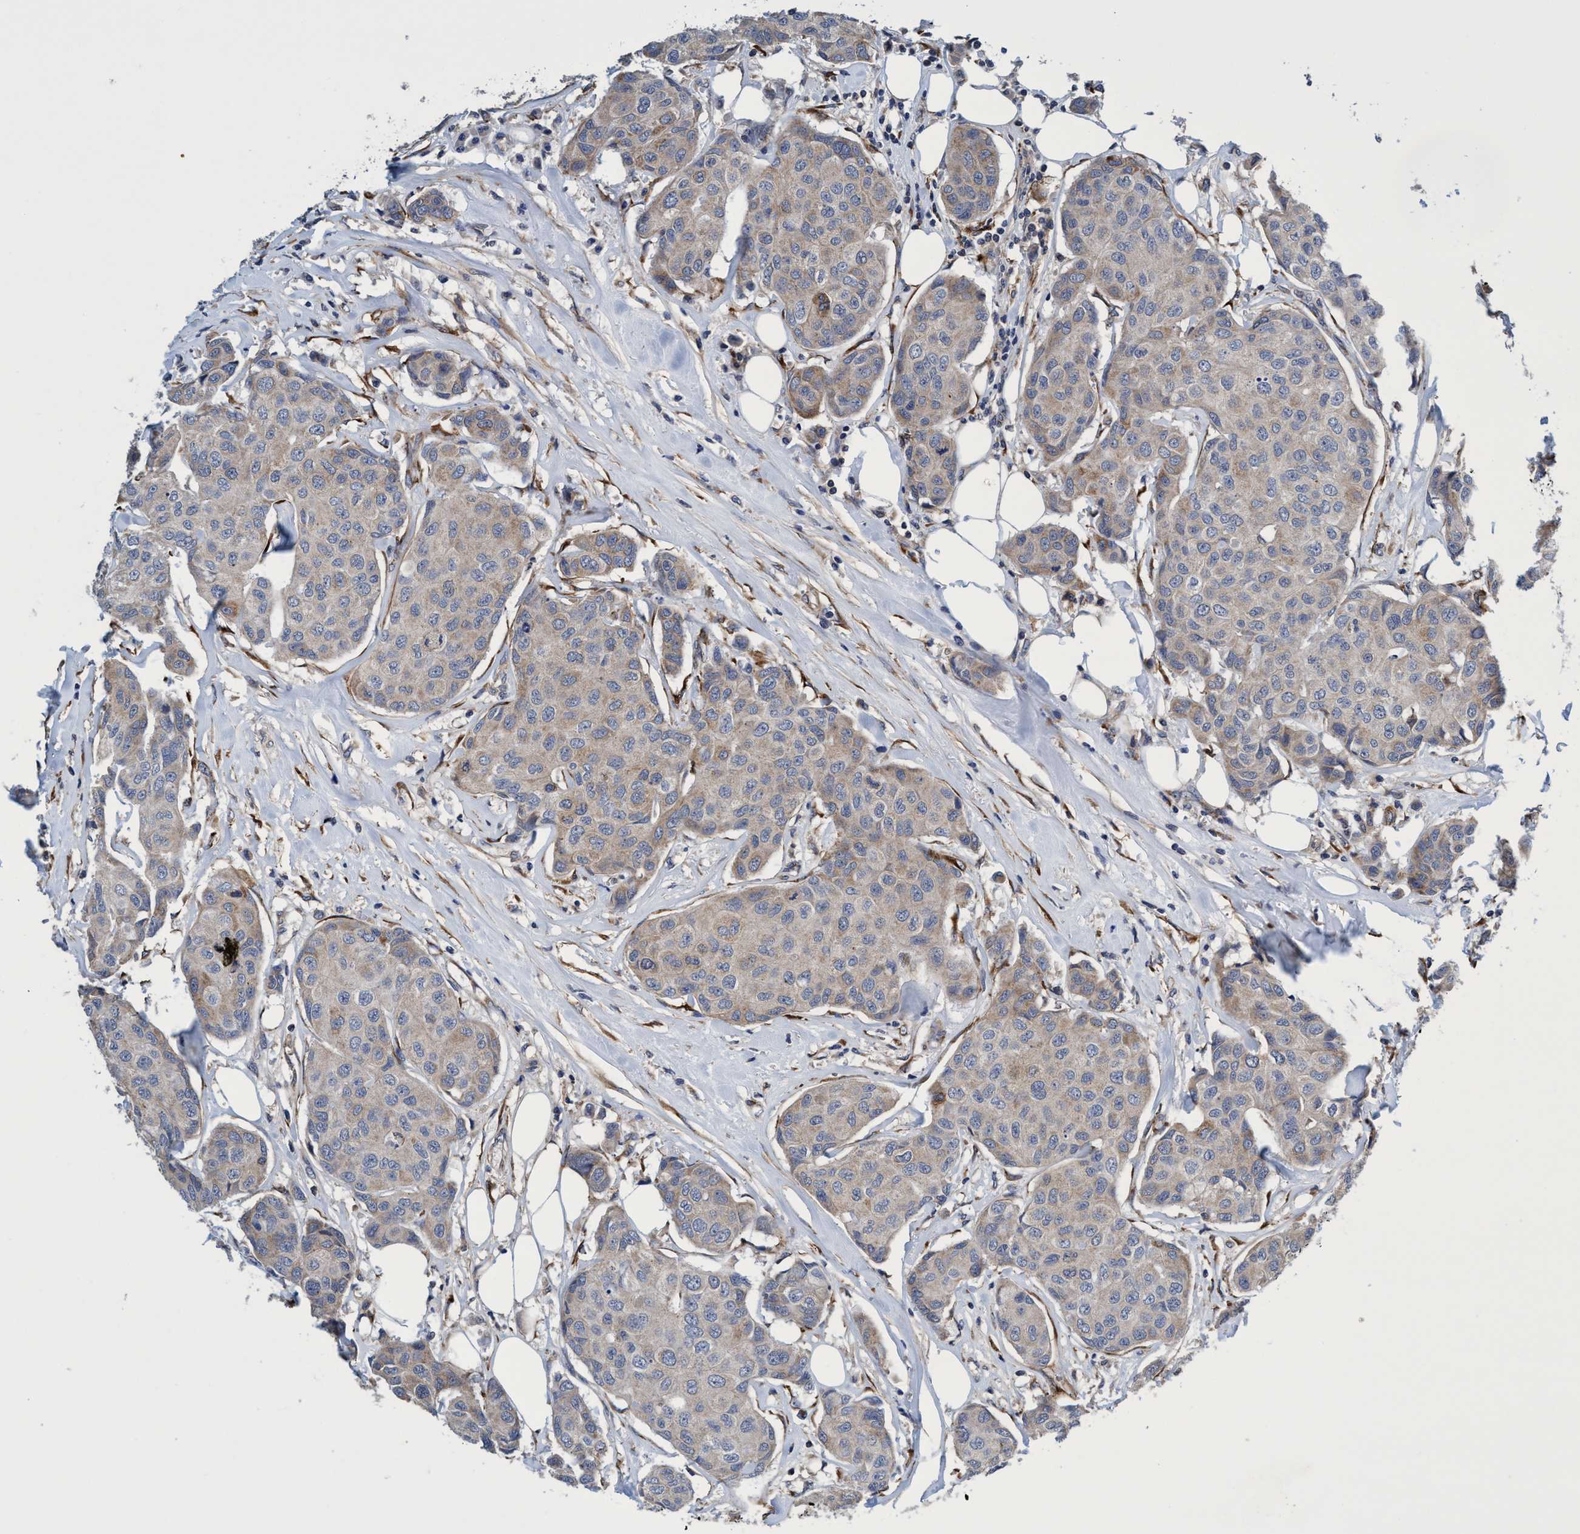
{"staining": {"intensity": "weak", "quantity": "25%-75%", "location": "cytoplasmic/membranous"}, "tissue": "breast cancer", "cell_type": "Tumor cells", "image_type": "cancer", "snomed": [{"axis": "morphology", "description": "Duct carcinoma"}, {"axis": "topography", "description": "Breast"}], "caption": "Protein expression analysis of human invasive ductal carcinoma (breast) reveals weak cytoplasmic/membranous expression in about 25%-75% of tumor cells.", "gene": "CALCOCO2", "patient": {"sex": "female", "age": 80}}